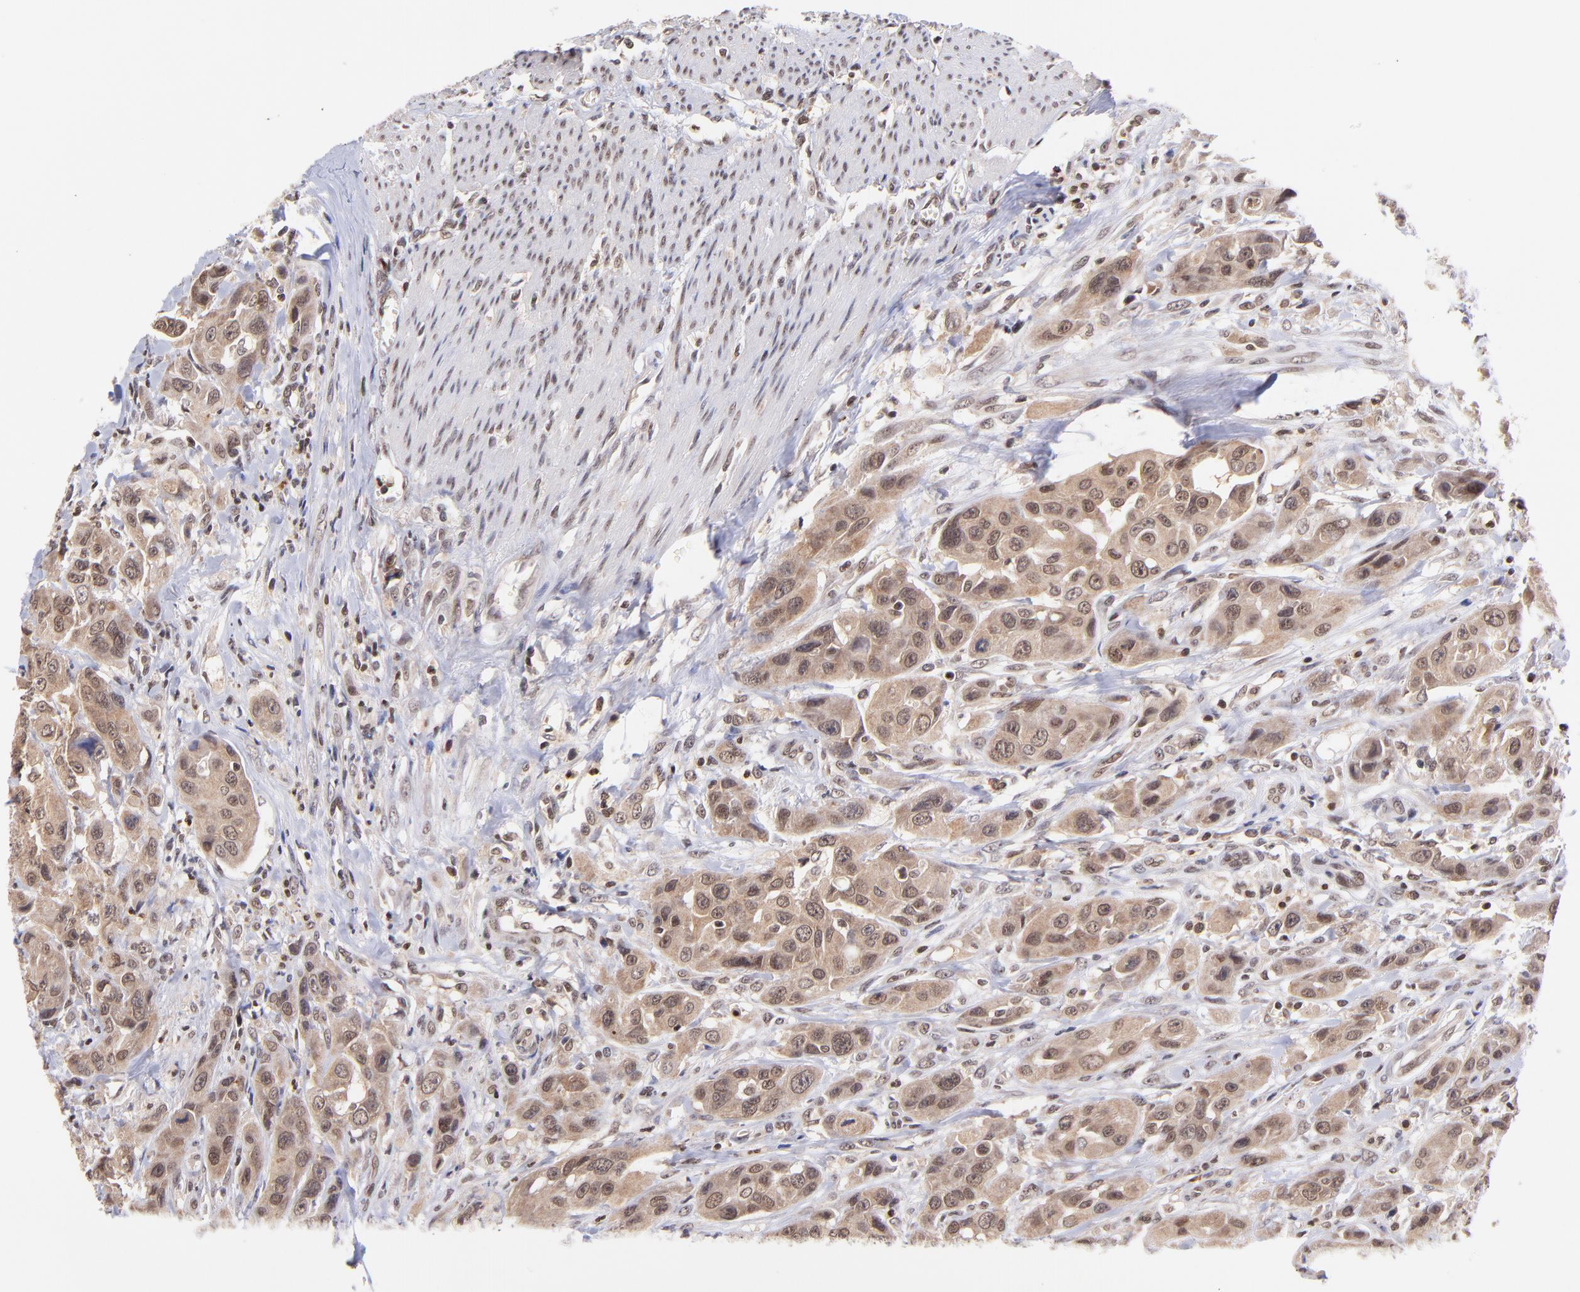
{"staining": {"intensity": "moderate", "quantity": ">75%", "location": "cytoplasmic/membranous,nuclear"}, "tissue": "urothelial cancer", "cell_type": "Tumor cells", "image_type": "cancer", "snomed": [{"axis": "morphology", "description": "Urothelial carcinoma, High grade"}, {"axis": "topography", "description": "Urinary bladder"}], "caption": "The histopathology image reveals immunohistochemical staining of urothelial cancer. There is moderate cytoplasmic/membranous and nuclear expression is seen in approximately >75% of tumor cells.", "gene": "WDR25", "patient": {"sex": "male", "age": 73}}